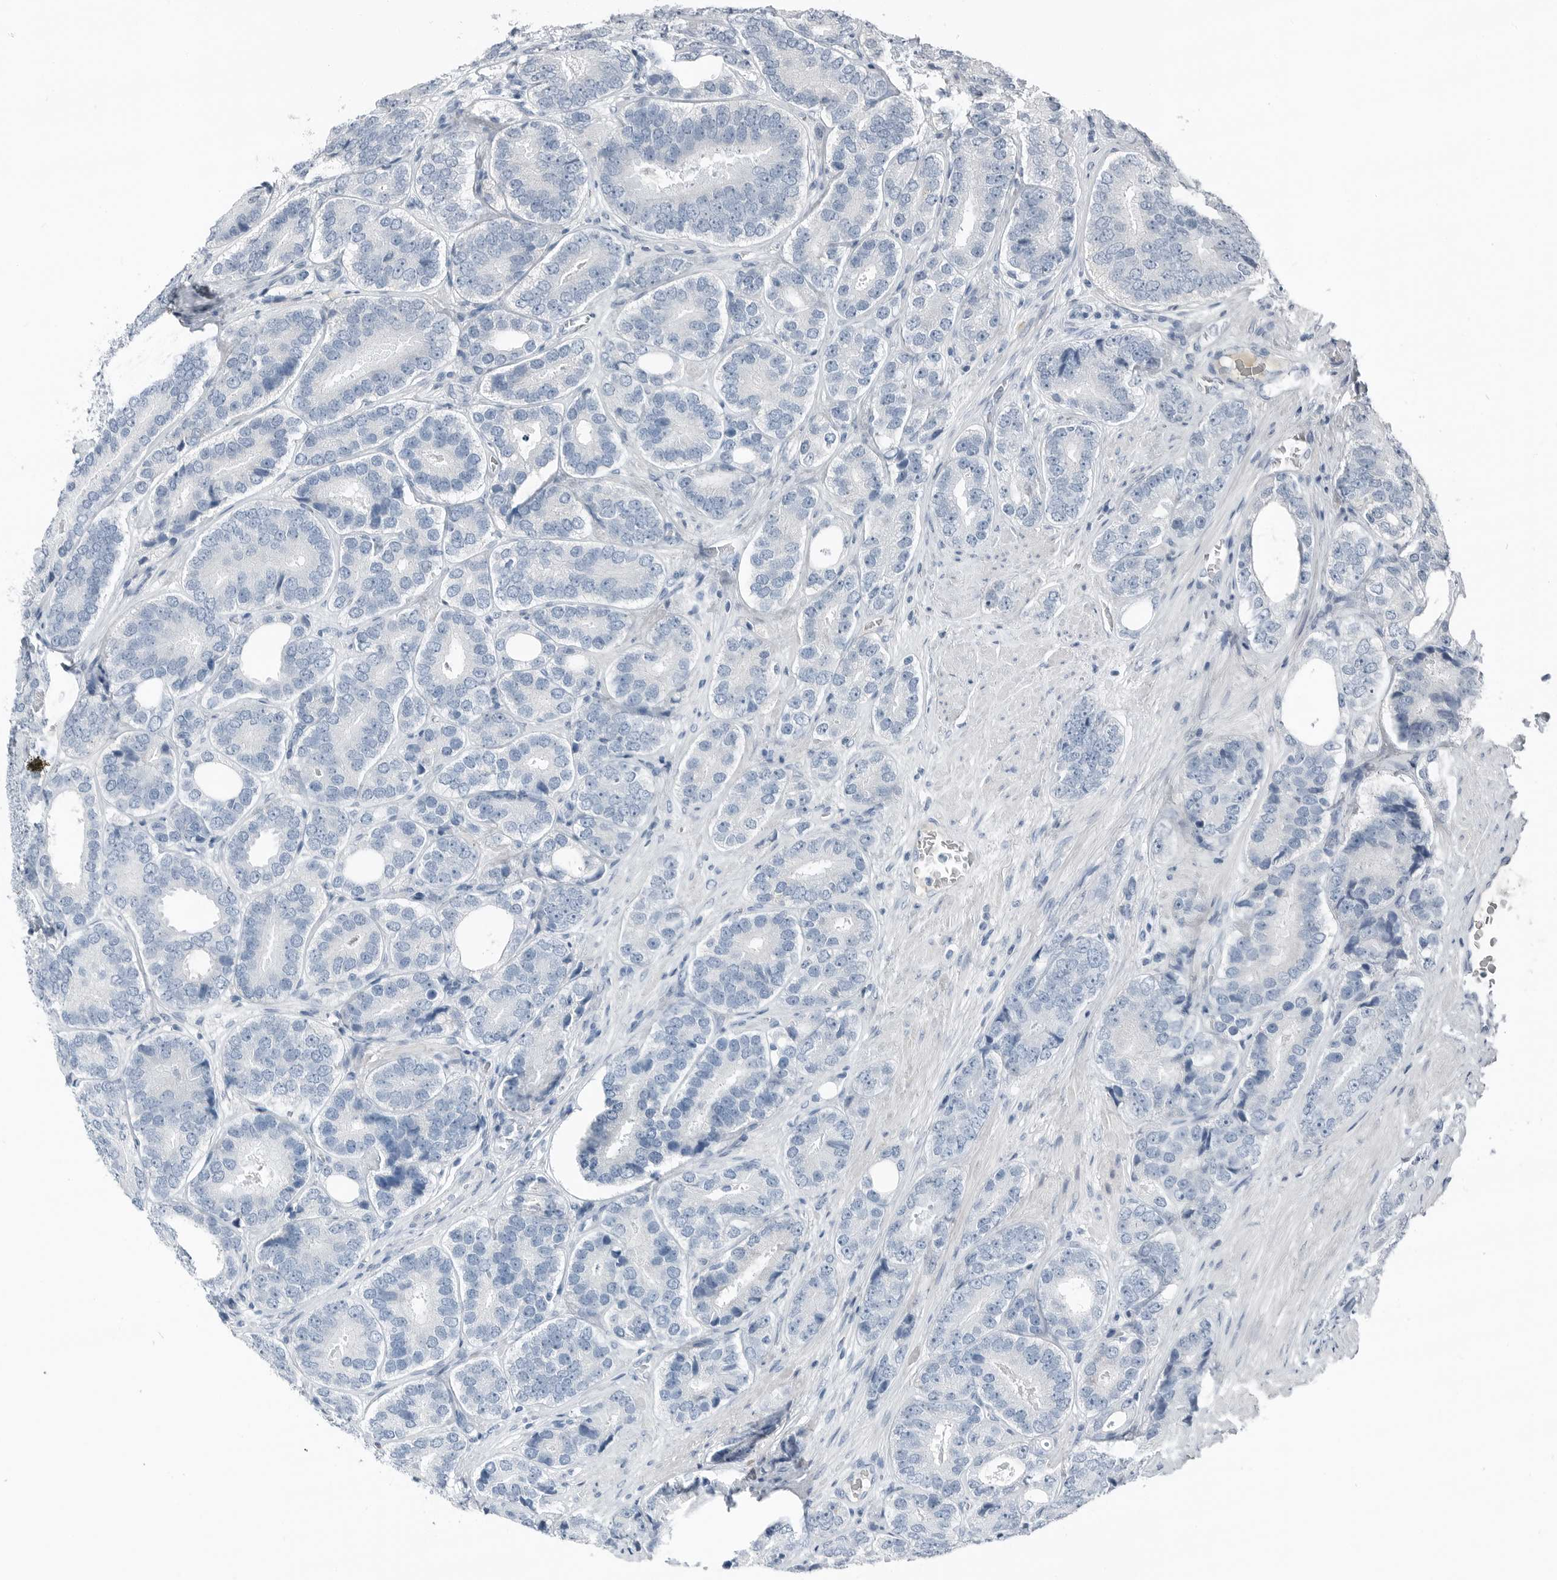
{"staining": {"intensity": "negative", "quantity": "none", "location": "none"}, "tissue": "prostate cancer", "cell_type": "Tumor cells", "image_type": "cancer", "snomed": [{"axis": "morphology", "description": "Adenocarcinoma, High grade"}, {"axis": "topography", "description": "Prostate"}], "caption": "Histopathology image shows no significant protein expression in tumor cells of prostate cancer (adenocarcinoma (high-grade)).", "gene": "SERPINB7", "patient": {"sex": "male", "age": 56}}